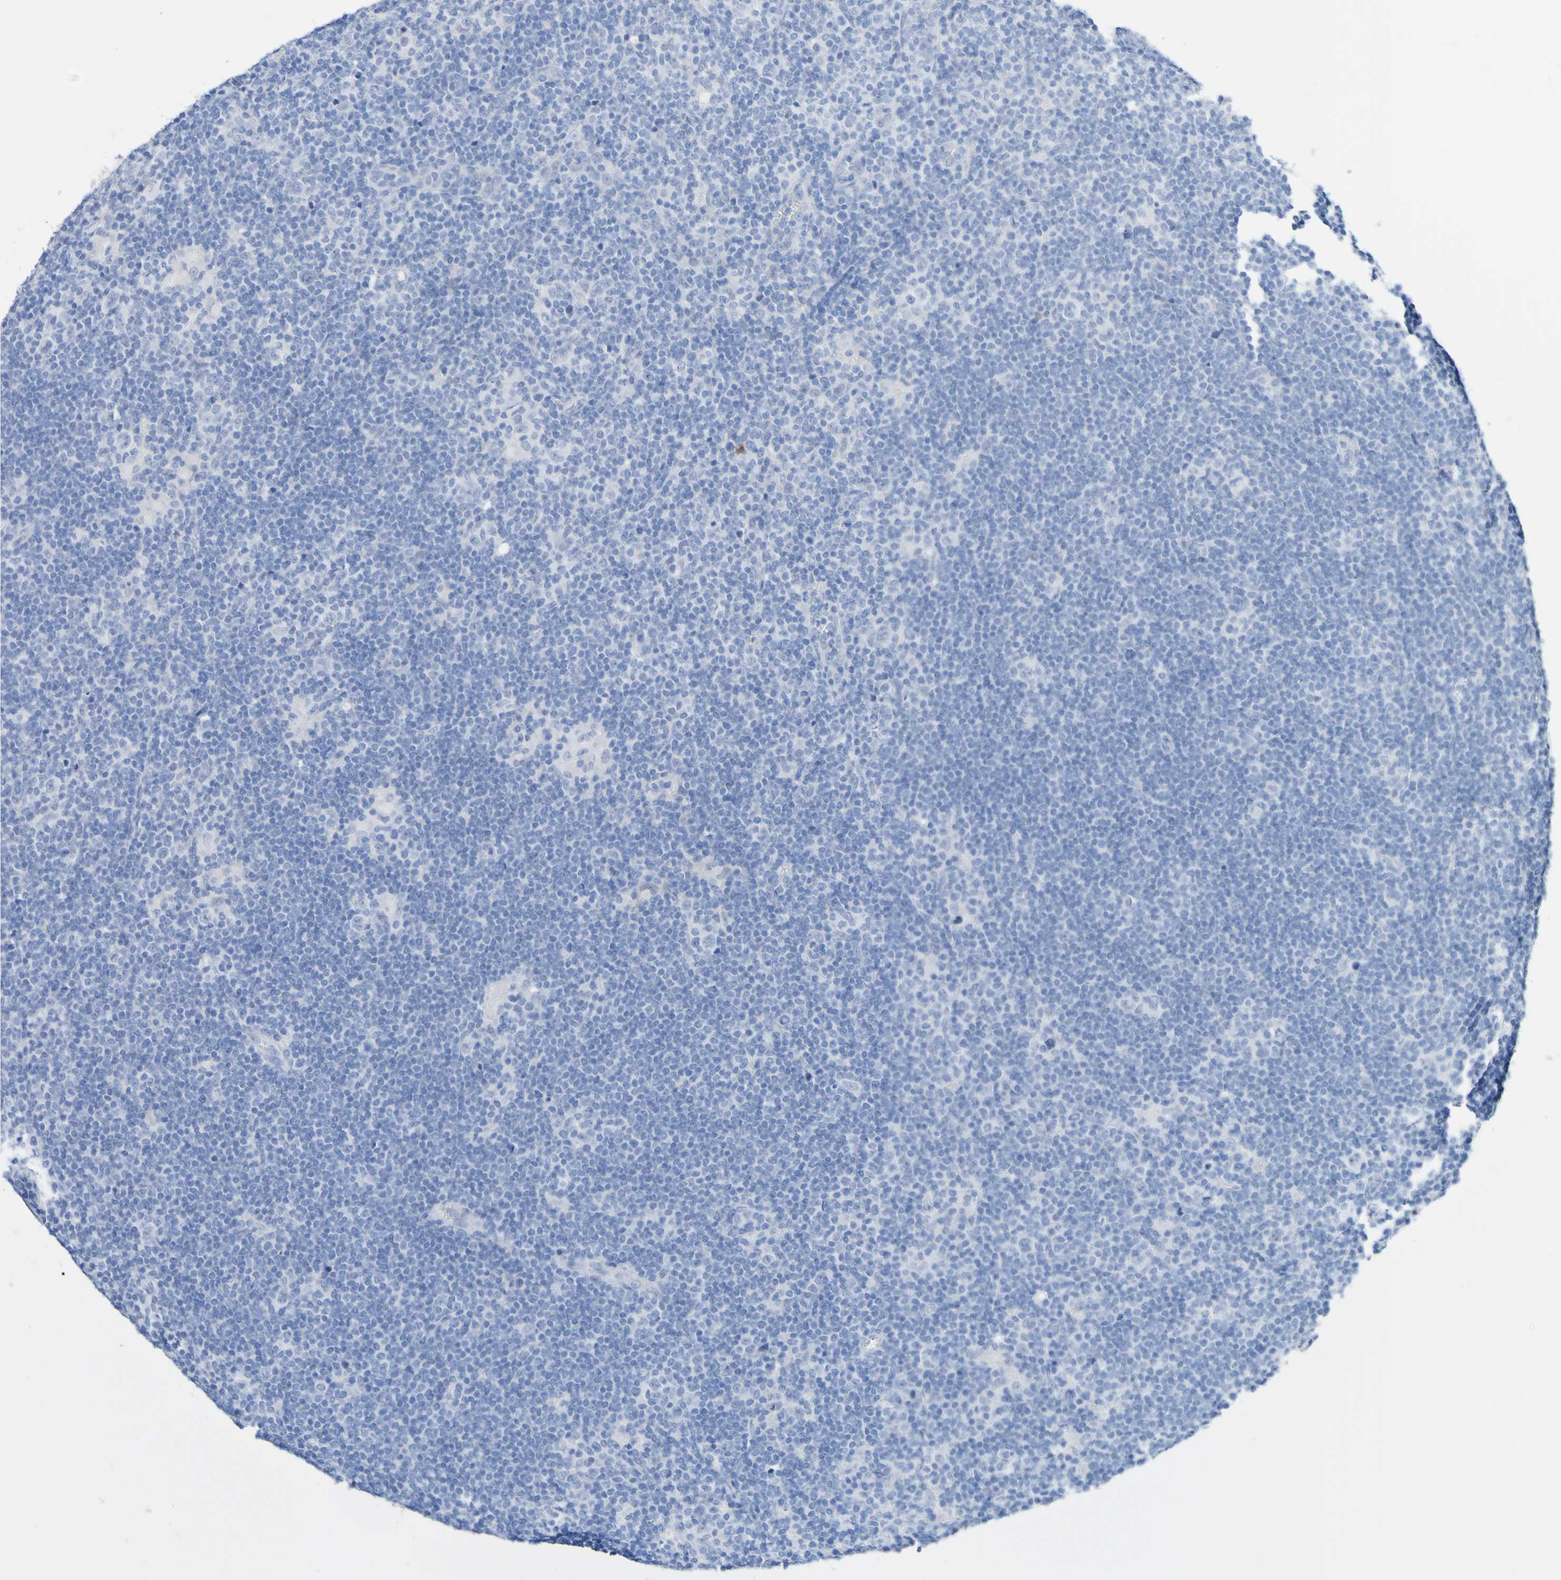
{"staining": {"intensity": "negative", "quantity": "none", "location": "none"}, "tissue": "lymphoma", "cell_type": "Tumor cells", "image_type": "cancer", "snomed": [{"axis": "morphology", "description": "Hodgkin's disease, NOS"}, {"axis": "topography", "description": "Lymph node"}], "caption": "Immunohistochemistry (IHC) histopathology image of Hodgkin's disease stained for a protein (brown), which shows no staining in tumor cells.", "gene": "SGCB", "patient": {"sex": "female", "age": 57}}